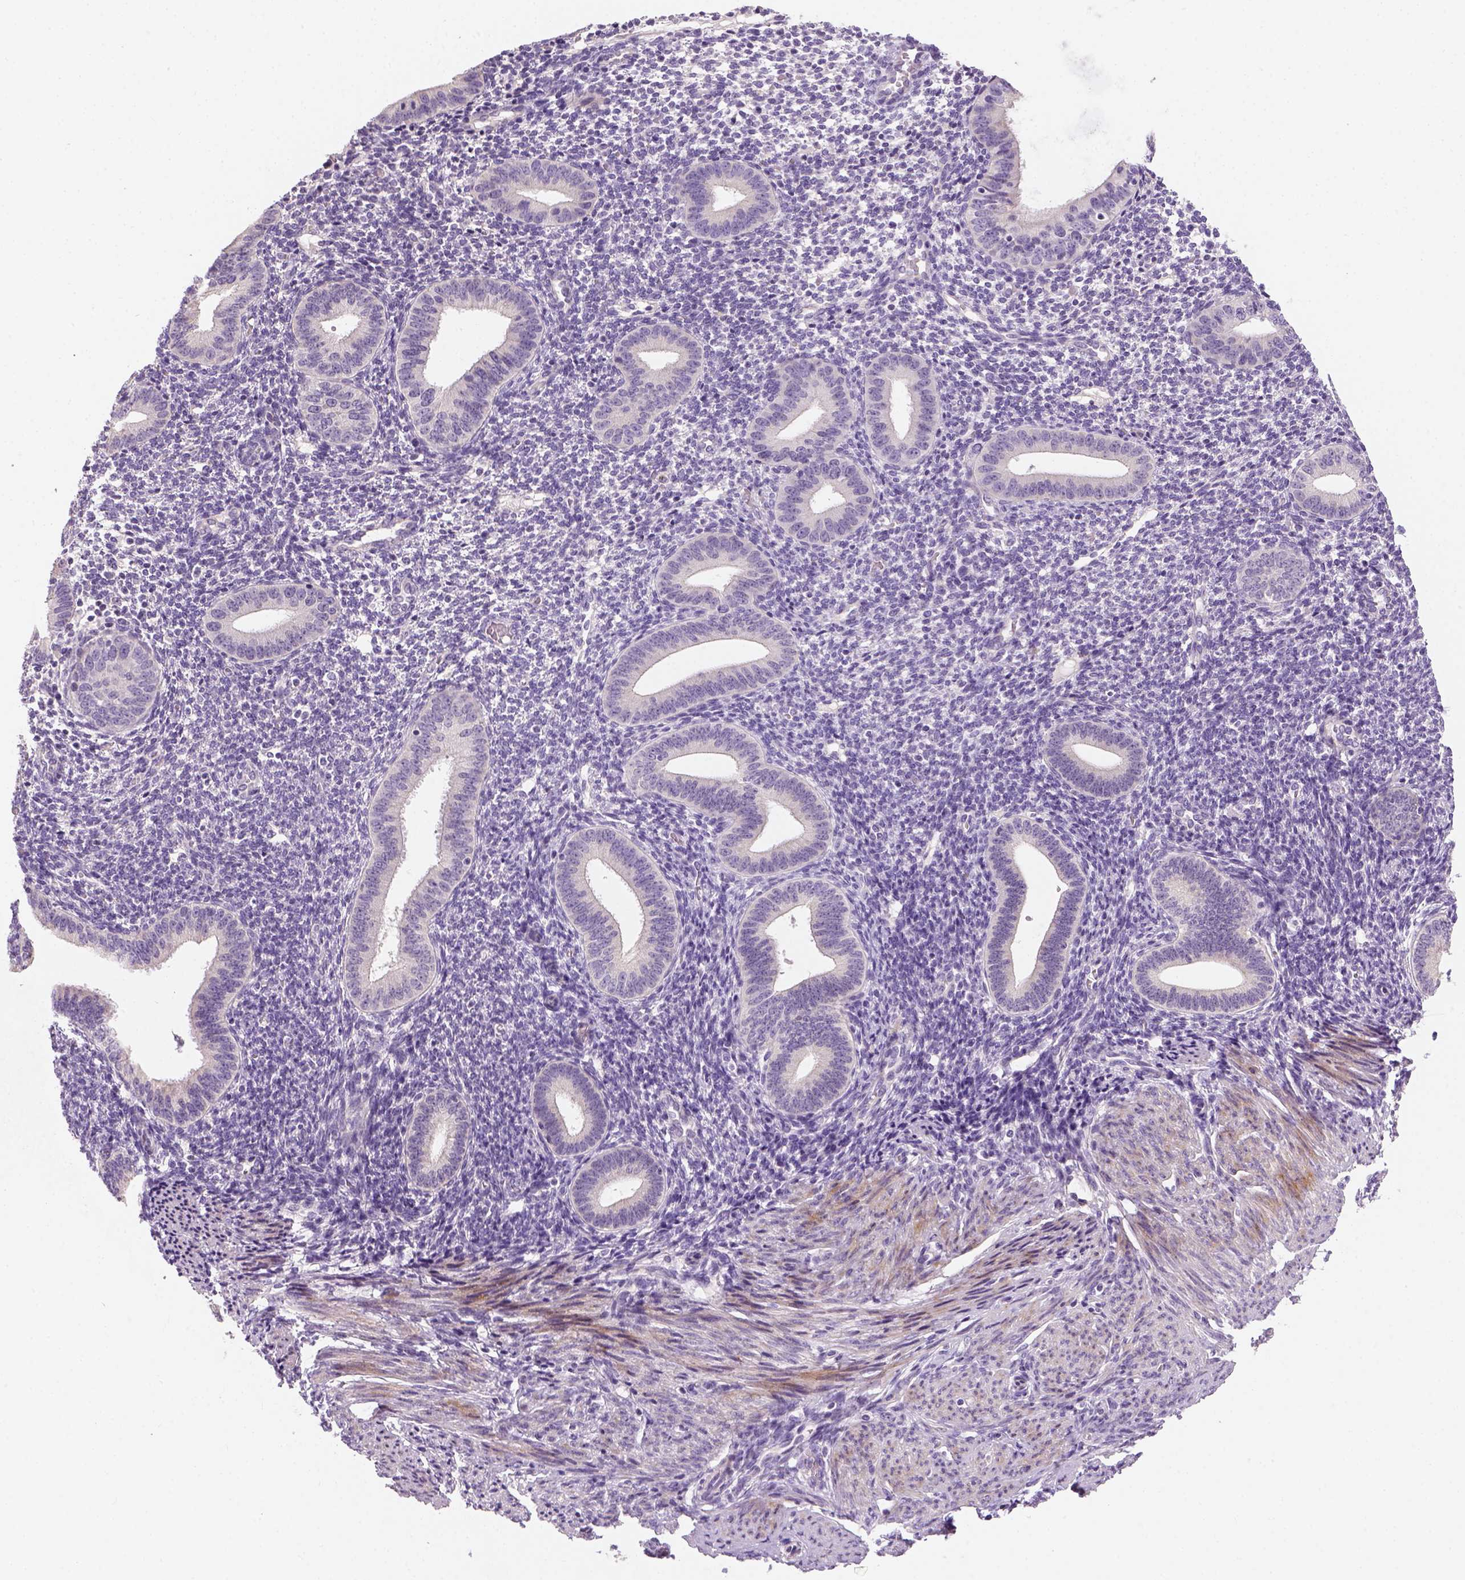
{"staining": {"intensity": "negative", "quantity": "none", "location": "none"}, "tissue": "endometrium", "cell_type": "Cells in endometrial stroma", "image_type": "normal", "snomed": [{"axis": "morphology", "description": "Normal tissue, NOS"}, {"axis": "topography", "description": "Endometrium"}], "caption": "High power microscopy histopathology image of an immunohistochemistry image of normal endometrium, revealing no significant positivity in cells in endometrial stroma. (DAB (3,3'-diaminobenzidine) immunohistochemistry (IHC) visualized using brightfield microscopy, high magnification).", "gene": "NUDT6", "patient": {"sex": "female", "age": 40}}